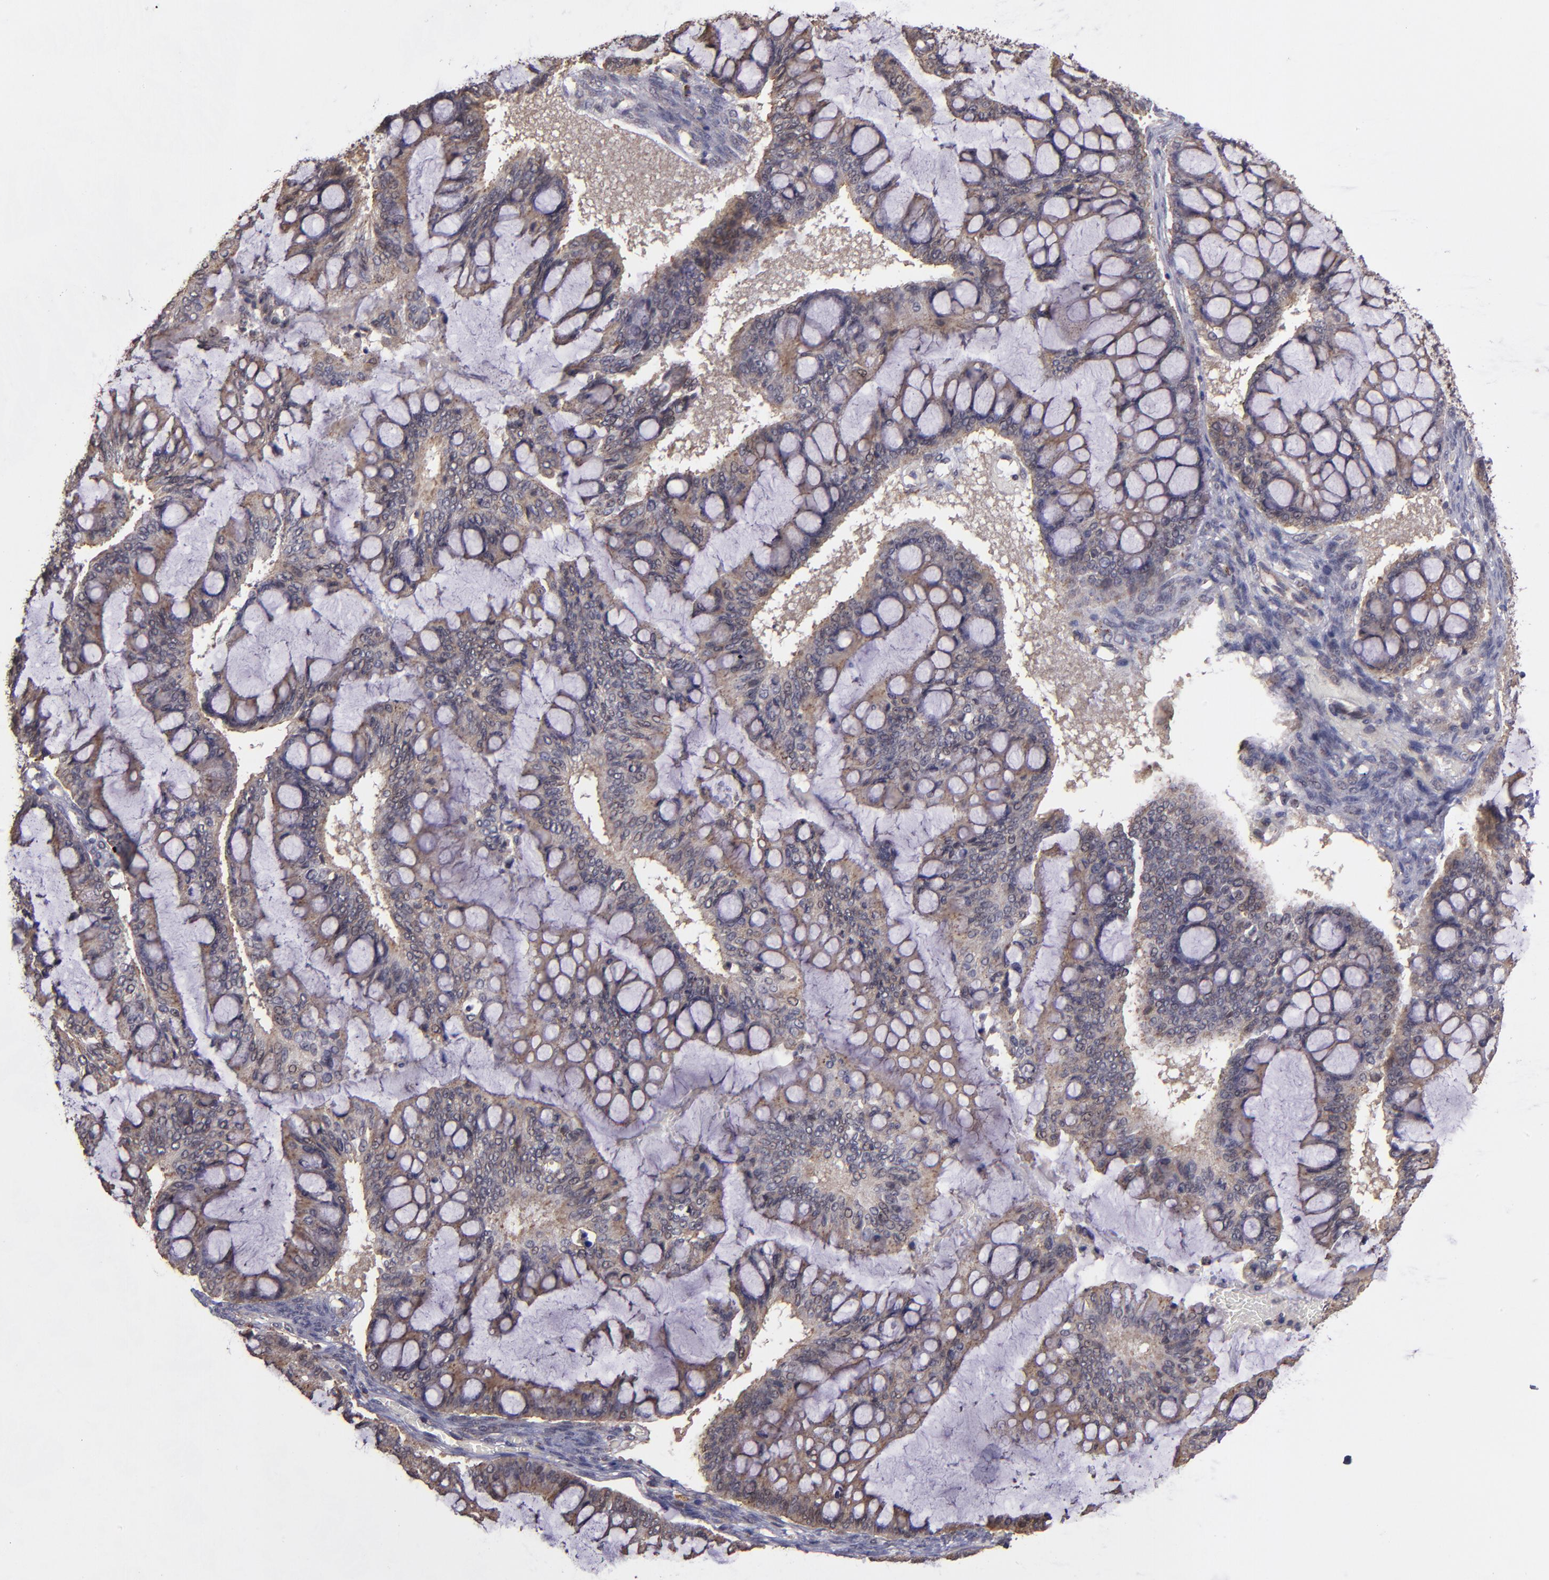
{"staining": {"intensity": "weak", "quantity": "25%-75%", "location": "cytoplasmic/membranous"}, "tissue": "ovarian cancer", "cell_type": "Tumor cells", "image_type": "cancer", "snomed": [{"axis": "morphology", "description": "Cystadenocarcinoma, mucinous, NOS"}, {"axis": "topography", "description": "Ovary"}], "caption": "Human mucinous cystadenocarcinoma (ovarian) stained for a protein (brown) displays weak cytoplasmic/membranous positive staining in approximately 25%-75% of tumor cells.", "gene": "SIPA1L1", "patient": {"sex": "female", "age": 73}}